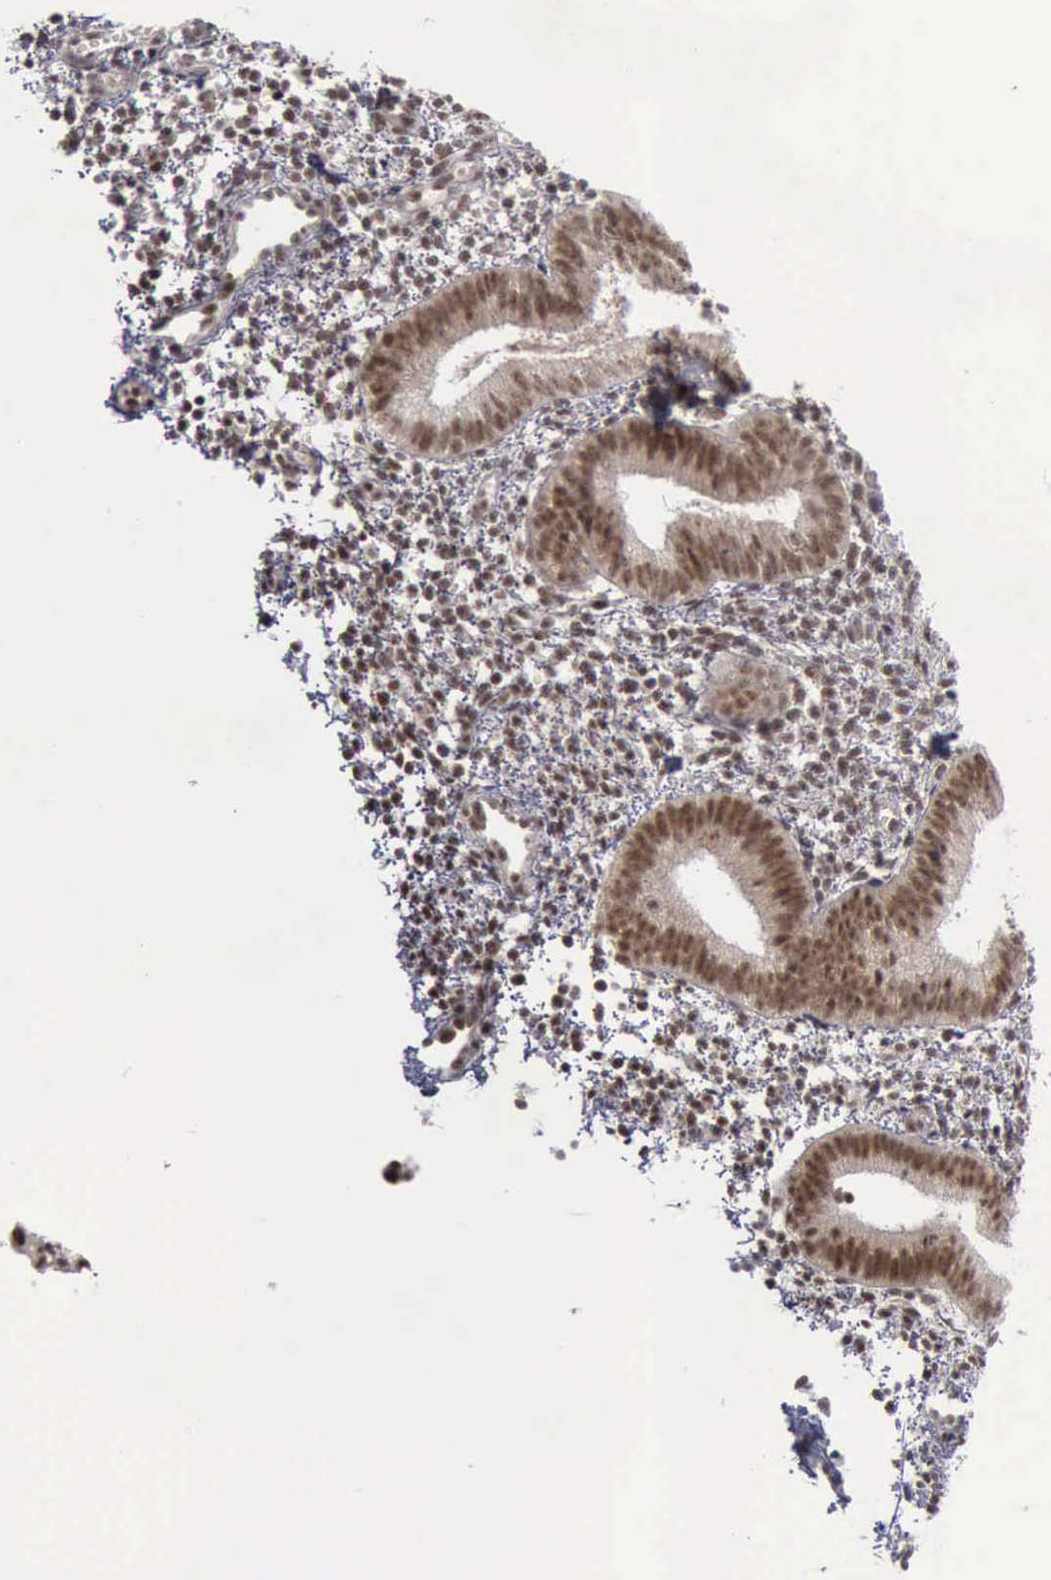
{"staining": {"intensity": "strong", "quantity": ">75%", "location": "nuclear"}, "tissue": "endometrium", "cell_type": "Cells in endometrial stroma", "image_type": "normal", "snomed": [{"axis": "morphology", "description": "Normal tissue, NOS"}, {"axis": "topography", "description": "Endometrium"}], "caption": "Cells in endometrial stroma display high levels of strong nuclear expression in about >75% of cells in normal endometrium. Immunohistochemistry stains the protein of interest in brown and the nuclei are stained blue.", "gene": "ATM", "patient": {"sex": "female", "age": 35}}